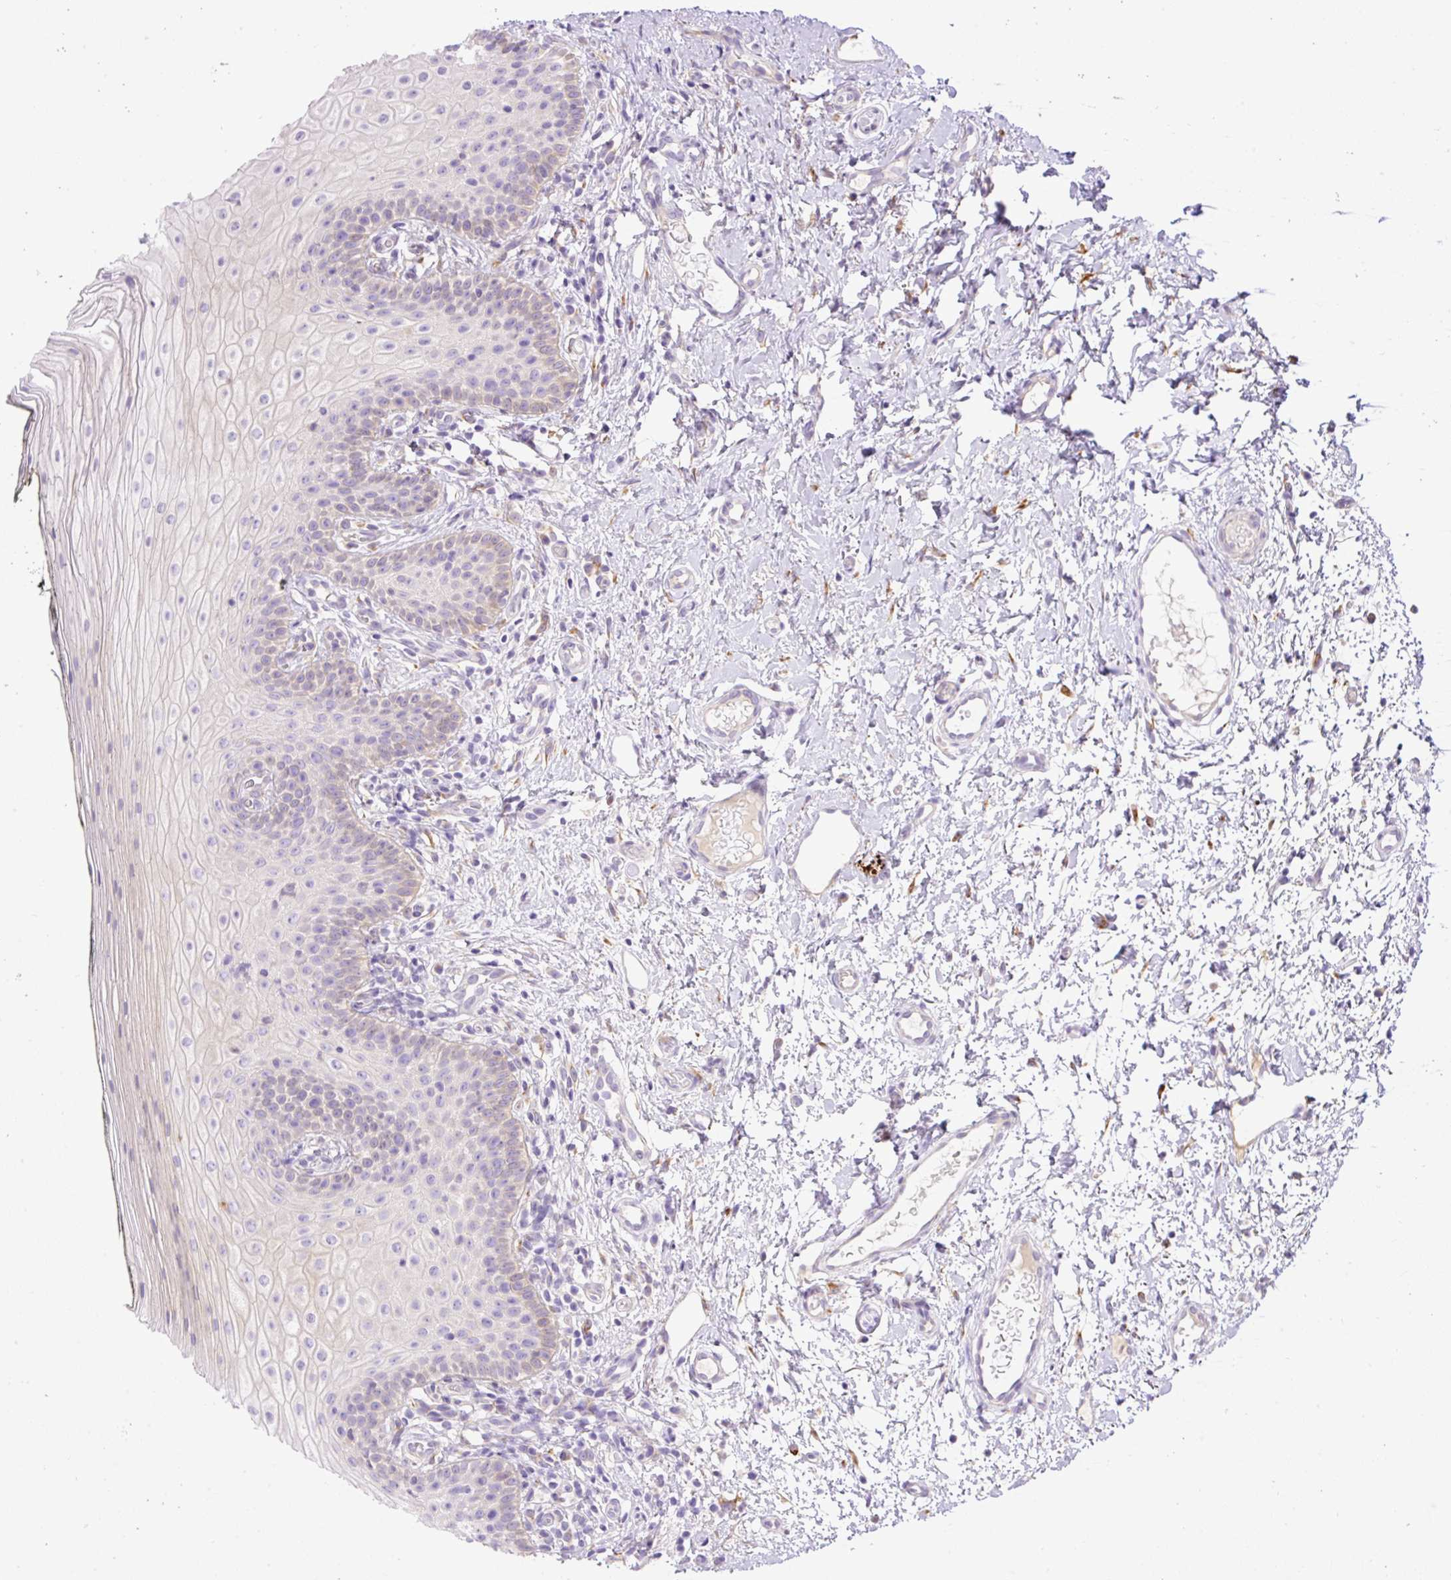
{"staining": {"intensity": "weak", "quantity": "<25%", "location": "cytoplasmic/membranous"}, "tissue": "oral mucosa", "cell_type": "Squamous epithelial cells", "image_type": "normal", "snomed": [{"axis": "morphology", "description": "Normal tissue, NOS"}, {"axis": "topography", "description": "Oral tissue"}], "caption": "Squamous epithelial cells show no significant protein staining in normal oral mucosa. The staining was performed using DAB (3,3'-diaminobenzidine) to visualize the protein expression in brown, while the nuclei were stained in blue with hematoxylin (Magnification: 20x).", "gene": "POFUT1", "patient": {"sex": "male", "age": 75}}